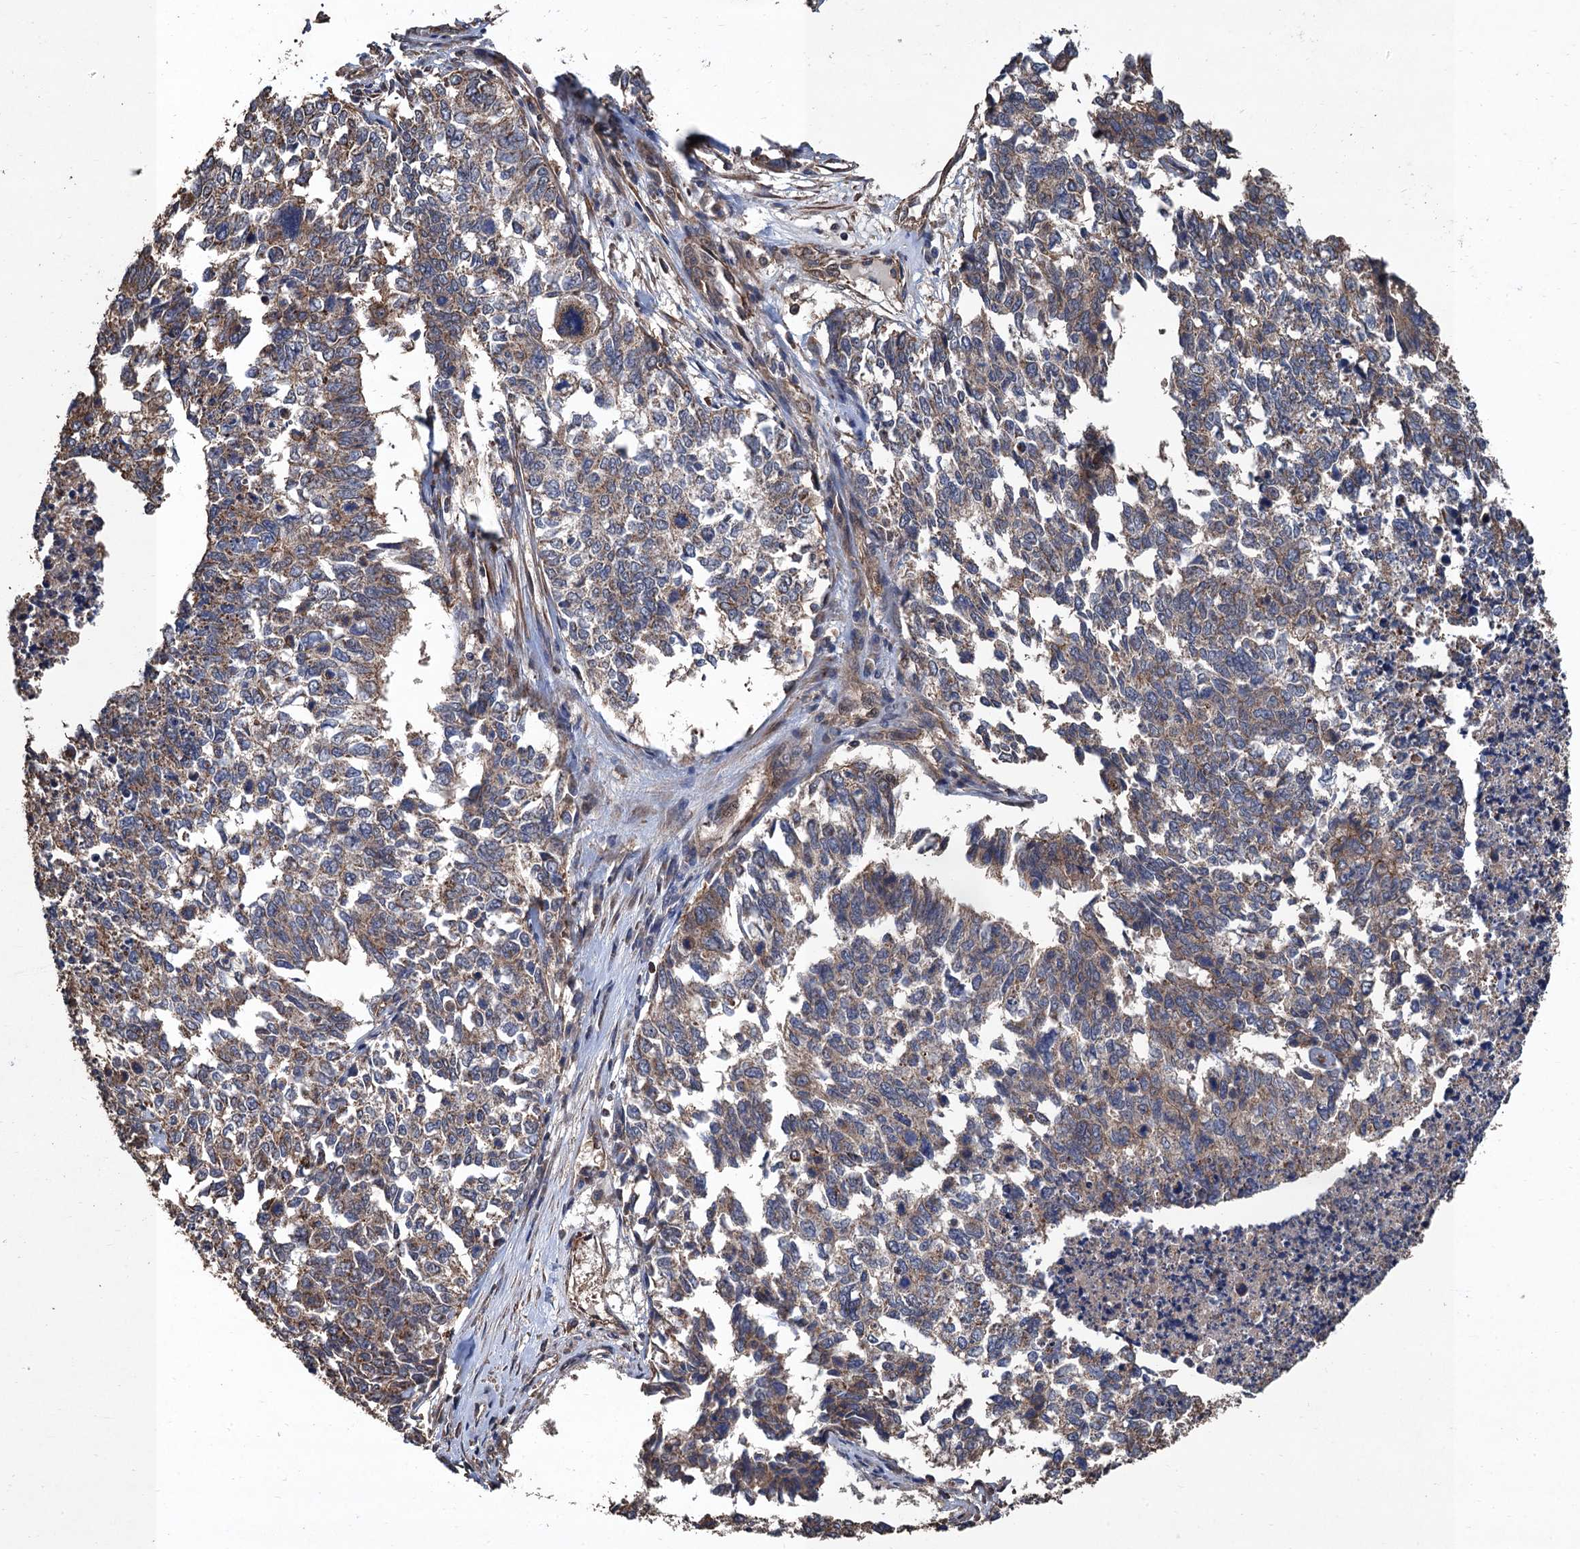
{"staining": {"intensity": "weak", "quantity": ">75%", "location": "cytoplasmic/membranous"}, "tissue": "cervical cancer", "cell_type": "Tumor cells", "image_type": "cancer", "snomed": [{"axis": "morphology", "description": "Squamous cell carcinoma, NOS"}, {"axis": "topography", "description": "Cervix"}], "caption": "This photomicrograph shows IHC staining of cervical cancer (squamous cell carcinoma), with low weak cytoplasmic/membranous expression in about >75% of tumor cells.", "gene": "PPP4R1", "patient": {"sex": "female", "age": 63}}